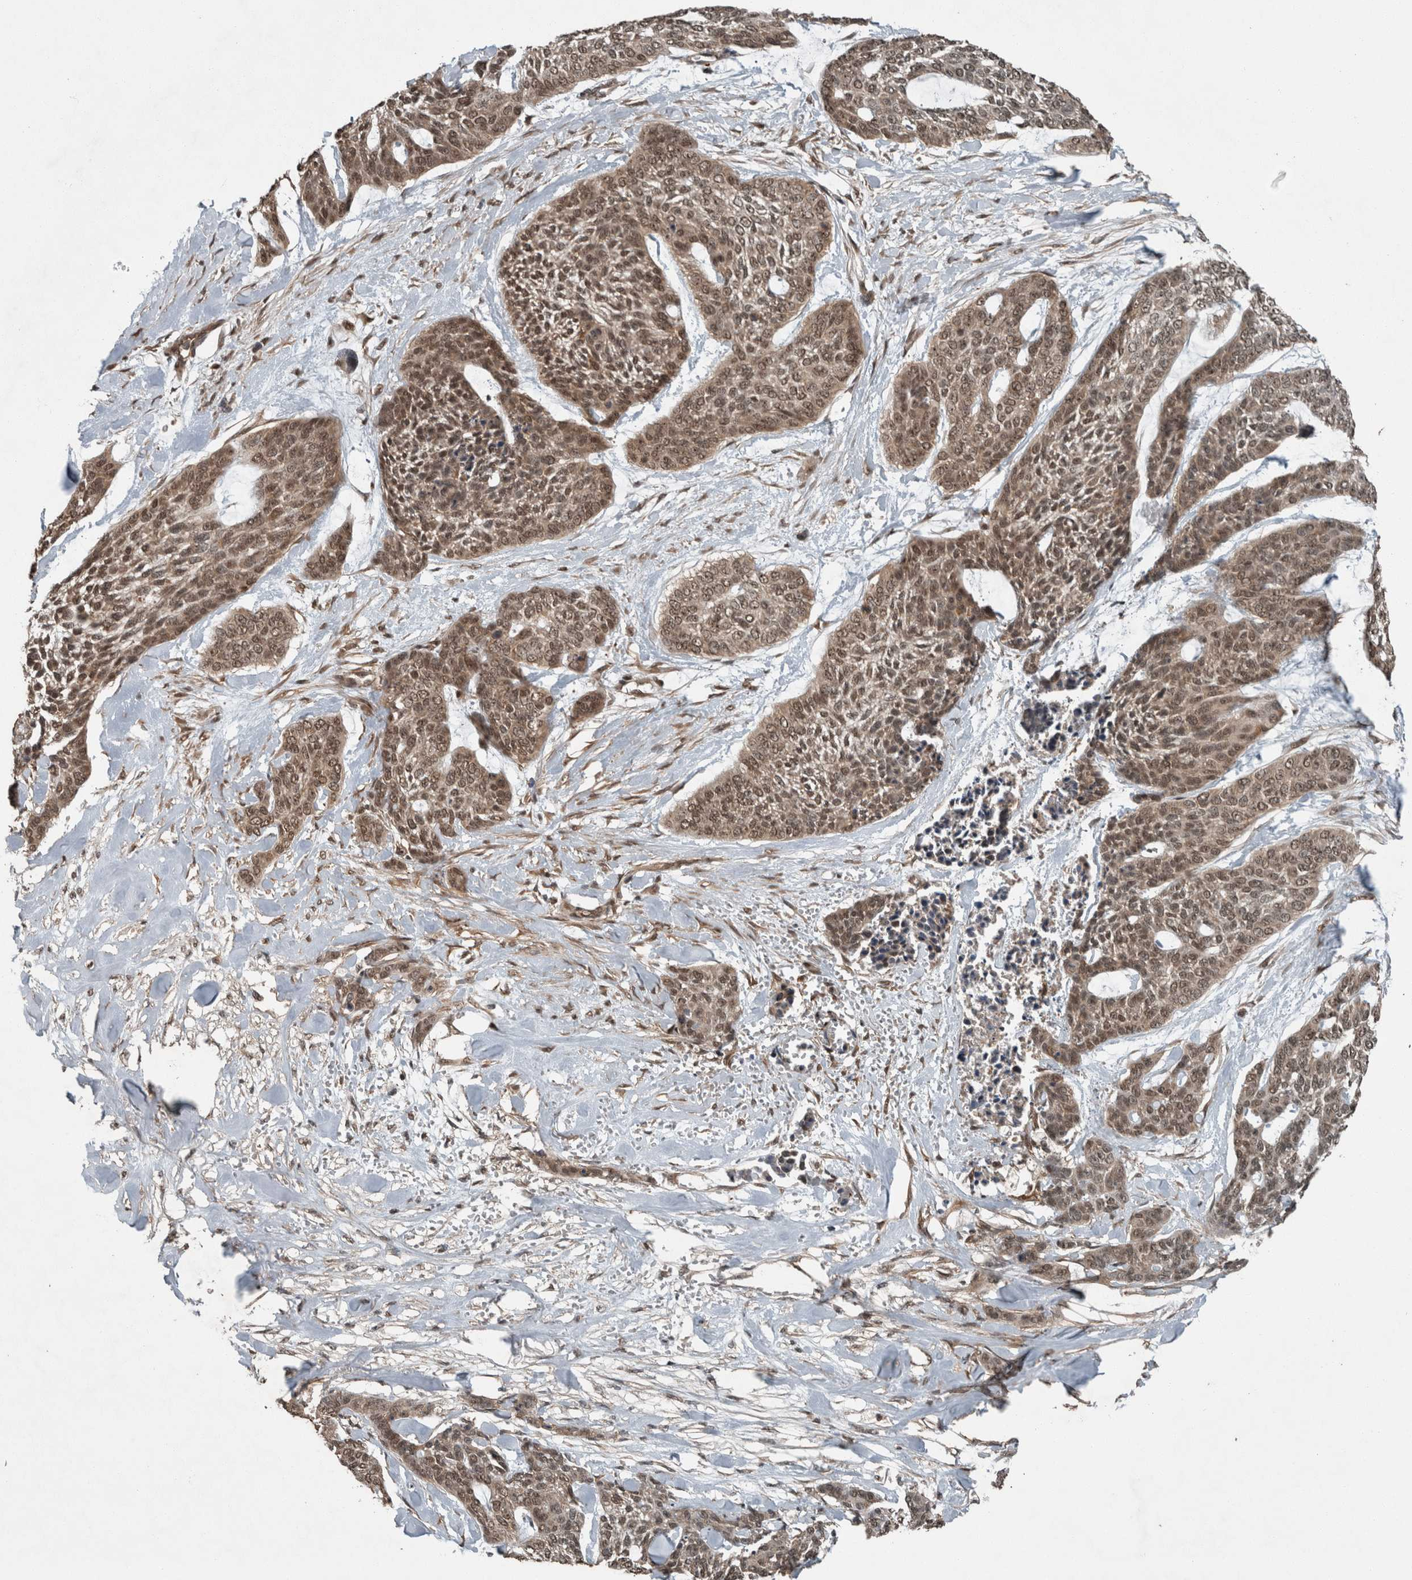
{"staining": {"intensity": "moderate", "quantity": ">75%", "location": "cytoplasmic/membranous,nuclear"}, "tissue": "skin cancer", "cell_type": "Tumor cells", "image_type": "cancer", "snomed": [{"axis": "morphology", "description": "Basal cell carcinoma"}, {"axis": "topography", "description": "Skin"}], "caption": "IHC micrograph of human skin cancer stained for a protein (brown), which shows medium levels of moderate cytoplasmic/membranous and nuclear expression in about >75% of tumor cells.", "gene": "MYO1E", "patient": {"sex": "female", "age": 64}}